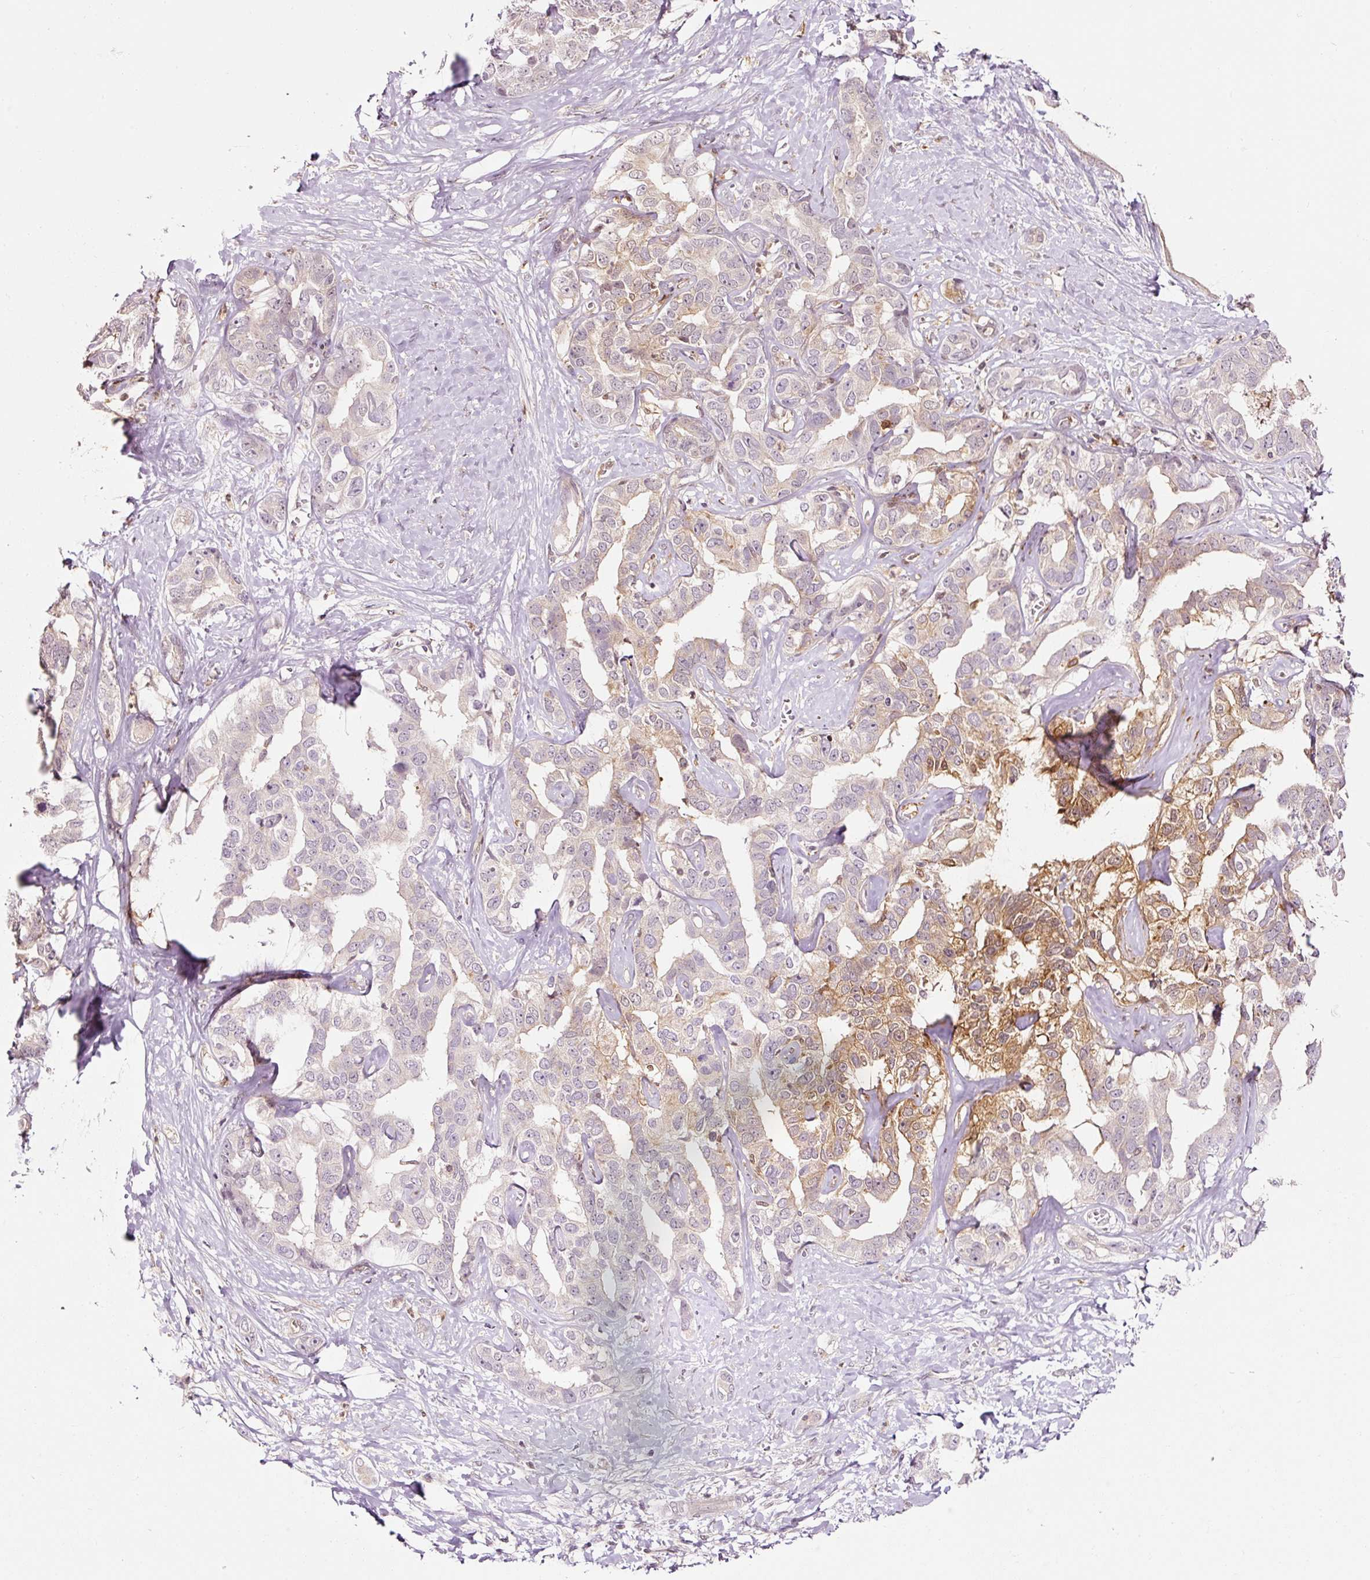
{"staining": {"intensity": "moderate", "quantity": "<25%", "location": "cytoplasmic/membranous,nuclear"}, "tissue": "liver cancer", "cell_type": "Tumor cells", "image_type": "cancer", "snomed": [{"axis": "morphology", "description": "Cholangiocarcinoma"}, {"axis": "topography", "description": "Liver"}], "caption": "Immunohistochemistry (IHC) of human cholangiocarcinoma (liver) shows low levels of moderate cytoplasmic/membranous and nuclear positivity in approximately <25% of tumor cells.", "gene": "FBXL14", "patient": {"sex": "male", "age": 59}}